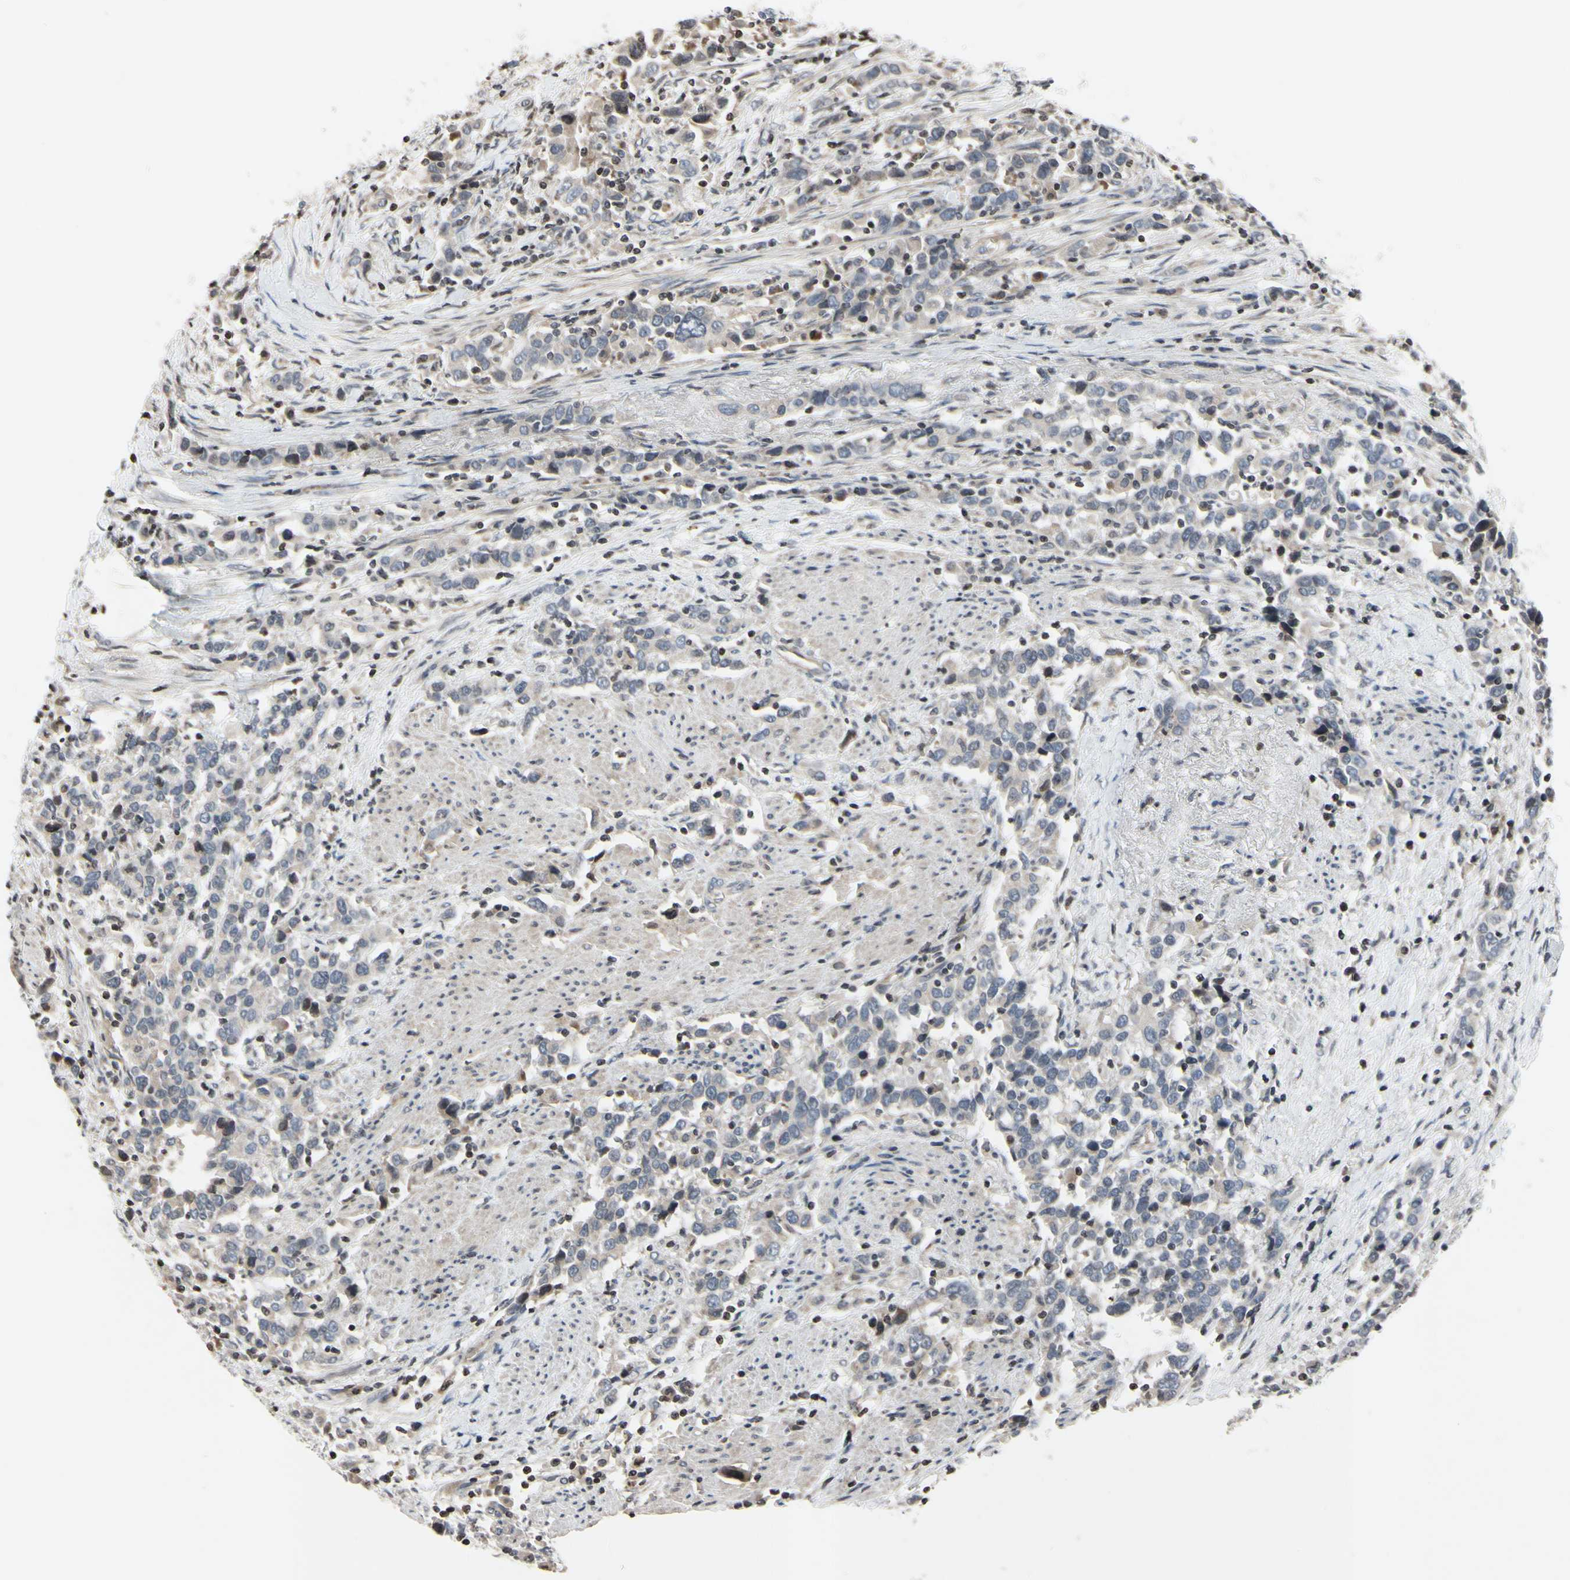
{"staining": {"intensity": "weak", "quantity": "<25%", "location": "cytoplasmic/membranous"}, "tissue": "urothelial cancer", "cell_type": "Tumor cells", "image_type": "cancer", "snomed": [{"axis": "morphology", "description": "Urothelial carcinoma, High grade"}, {"axis": "topography", "description": "Urinary bladder"}], "caption": "A high-resolution histopathology image shows immunohistochemistry (IHC) staining of high-grade urothelial carcinoma, which exhibits no significant staining in tumor cells.", "gene": "ARG1", "patient": {"sex": "male", "age": 61}}